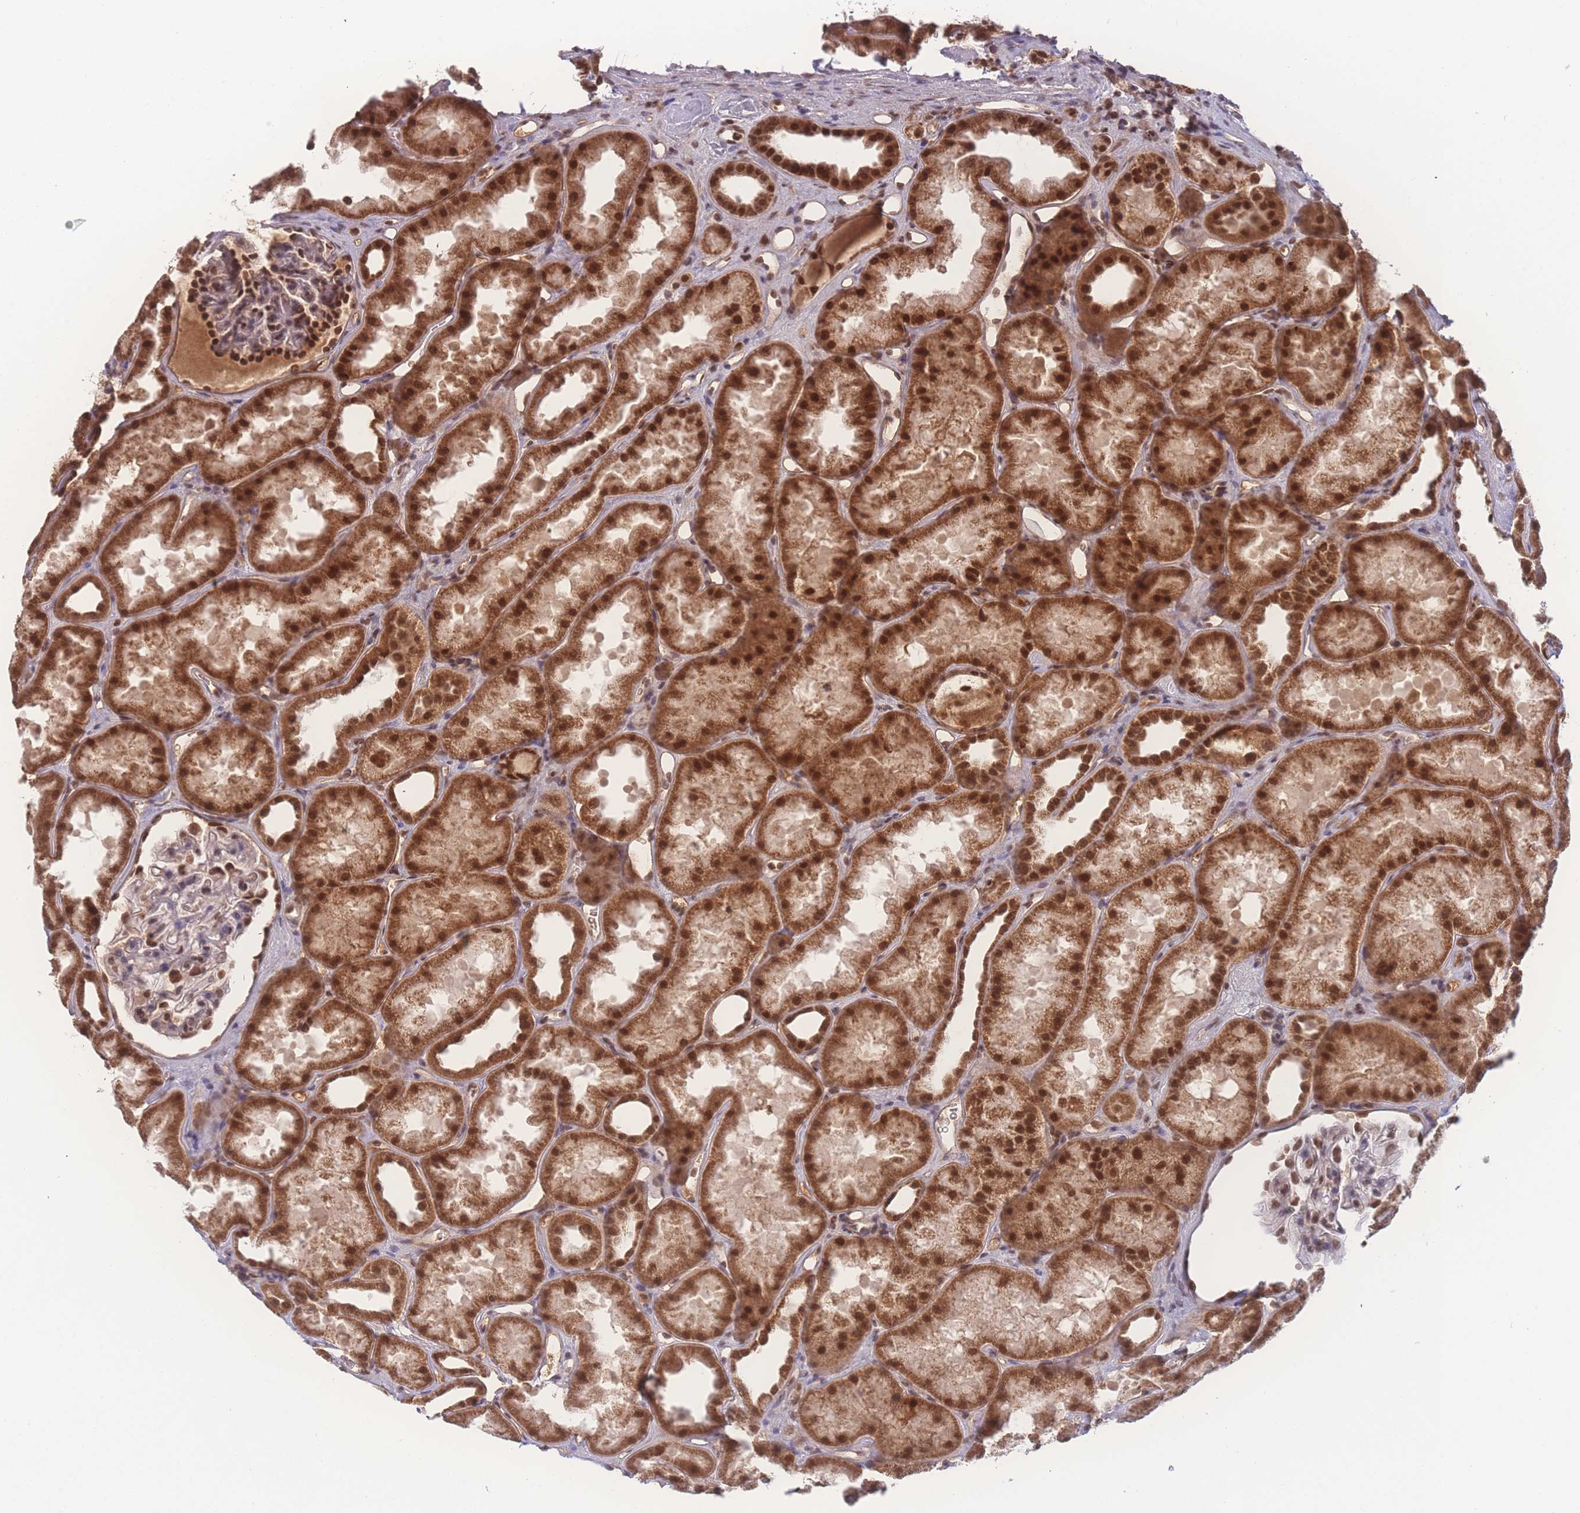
{"staining": {"intensity": "moderate", "quantity": ">75%", "location": "nuclear"}, "tissue": "kidney", "cell_type": "Cells in glomeruli", "image_type": "normal", "snomed": [{"axis": "morphology", "description": "Normal tissue, NOS"}, {"axis": "topography", "description": "Kidney"}], "caption": "Immunohistochemical staining of benign kidney demonstrates medium levels of moderate nuclear positivity in approximately >75% of cells in glomeruli. (DAB IHC with brightfield microscopy, high magnification).", "gene": "RAVER1", "patient": {"sex": "male", "age": 61}}